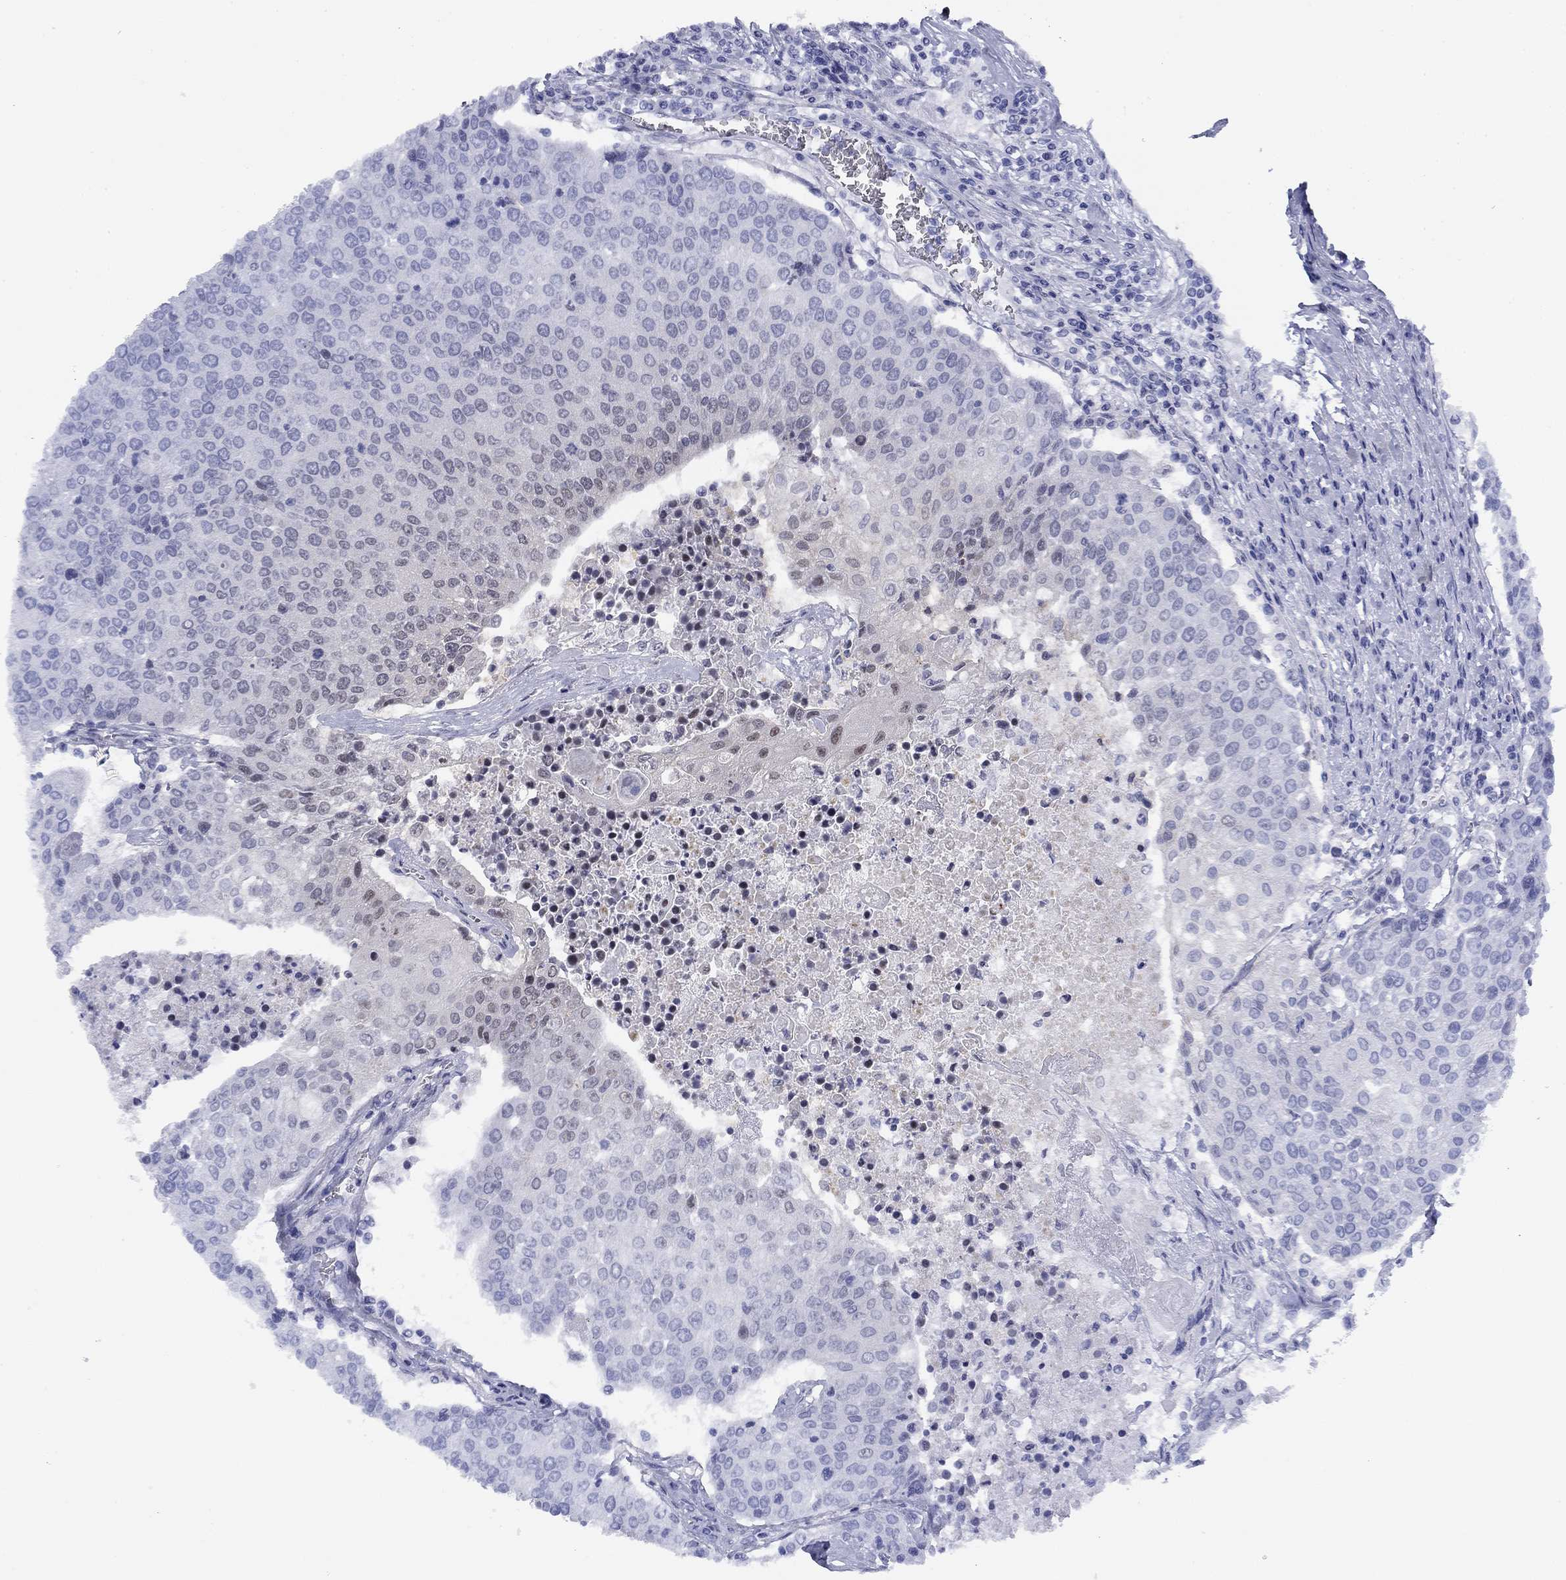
{"staining": {"intensity": "negative", "quantity": "none", "location": "none"}, "tissue": "urothelial cancer", "cell_type": "Tumor cells", "image_type": "cancer", "snomed": [{"axis": "morphology", "description": "Urothelial carcinoma, High grade"}, {"axis": "topography", "description": "Urinary bladder"}], "caption": "Tumor cells show no significant protein staining in high-grade urothelial carcinoma. (DAB IHC visualized using brightfield microscopy, high magnification).", "gene": "TIGD4", "patient": {"sex": "female", "age": 85}}